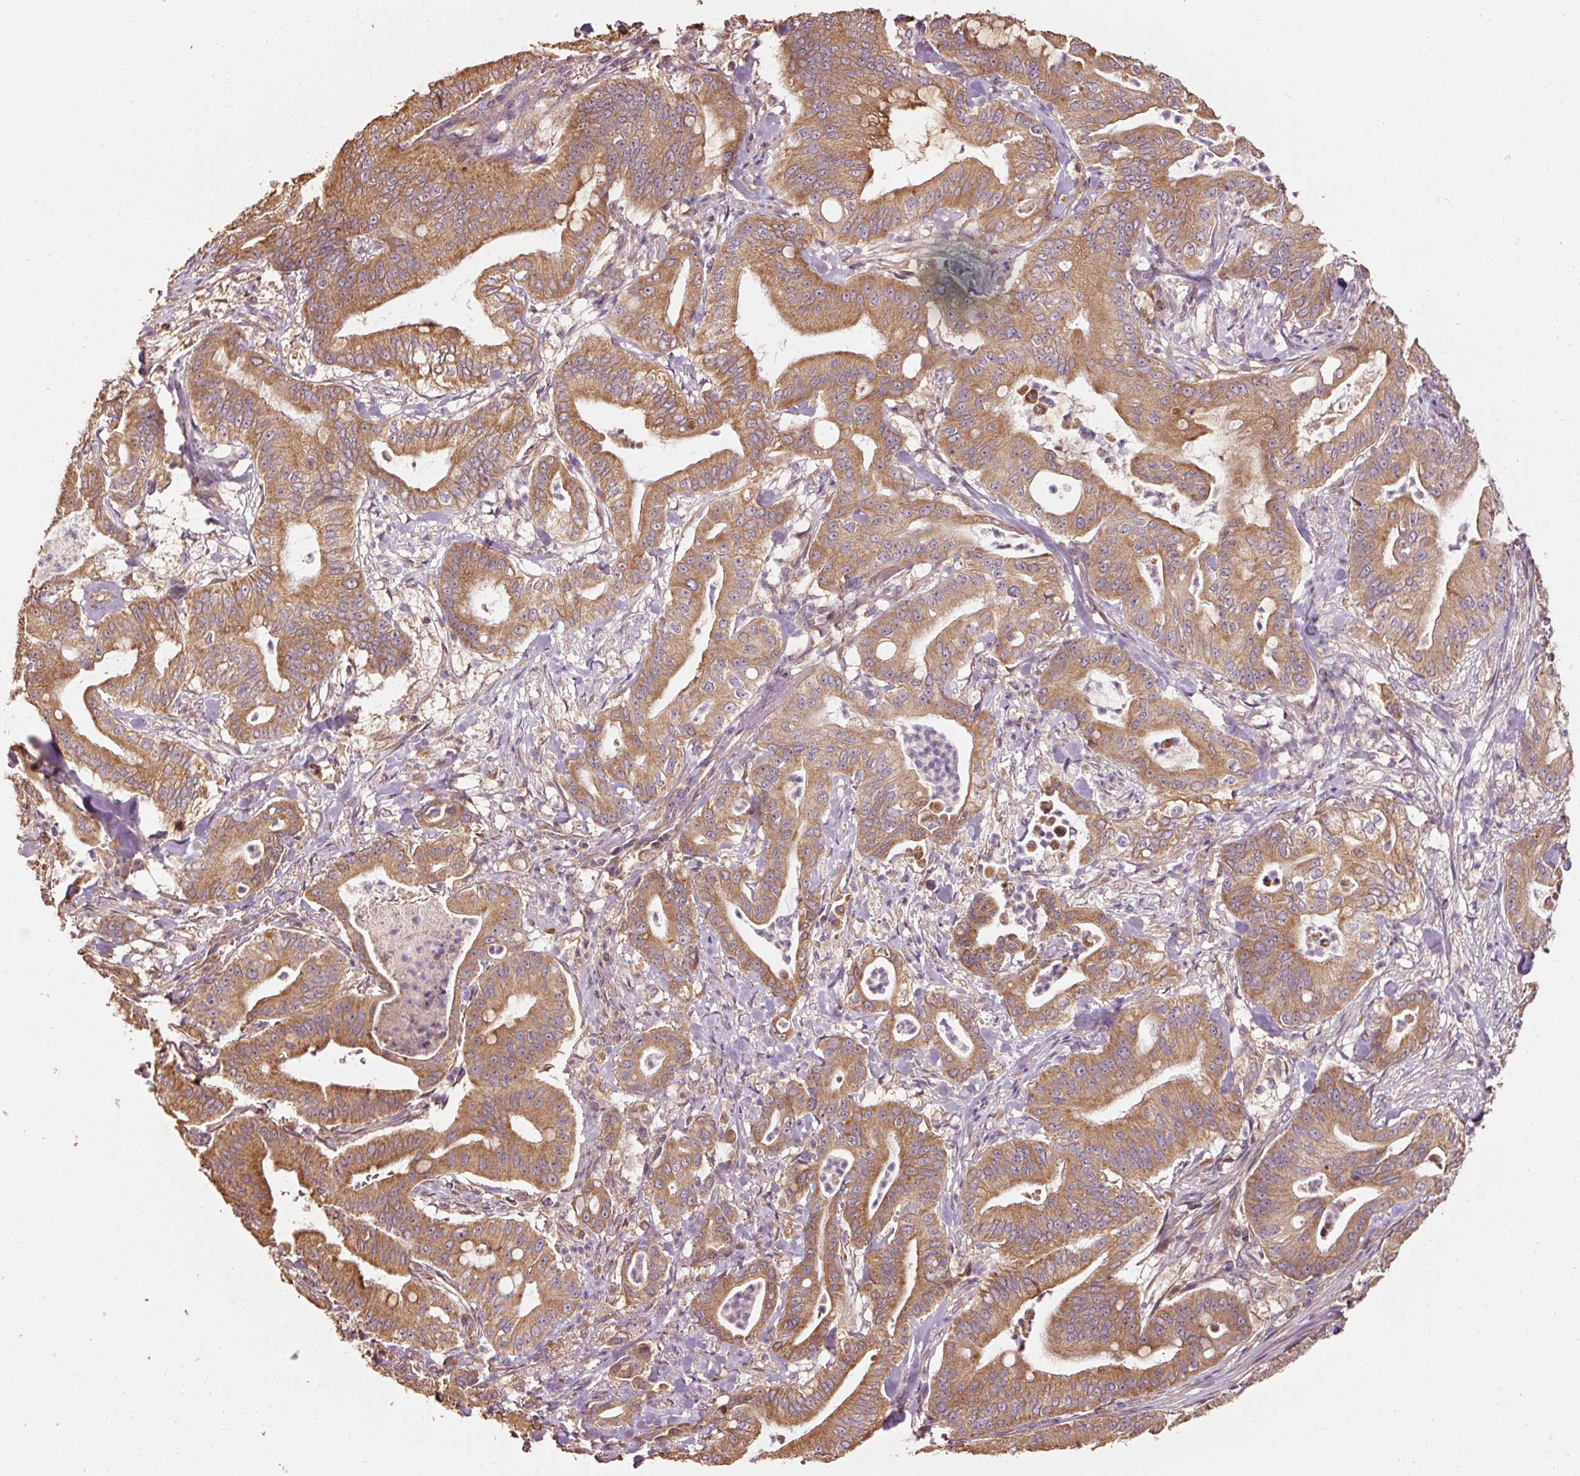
{"staining": {"intensity": "moderate", "quantity": ">75%", "location": "cytoplasmic/membranous"}, "tissue": "pancreatic cancer", "cell_type": "Tumor cells", "image_type": "cancer", "snomed": [{"axis": "morphology", "description": "Adenocarcinoma, NOS"}, {"axis": "topography", "description": "Pancreas"}], "caption": "Pancreatic adenocarcinoma was stained to show a protein in brown. There is medium levels of moderate cytoplasmic/membranous positivity in approximately >75% of tumor cells.", "gene": "EFHC1", "patient": {"sex": "male", "age": 71}}